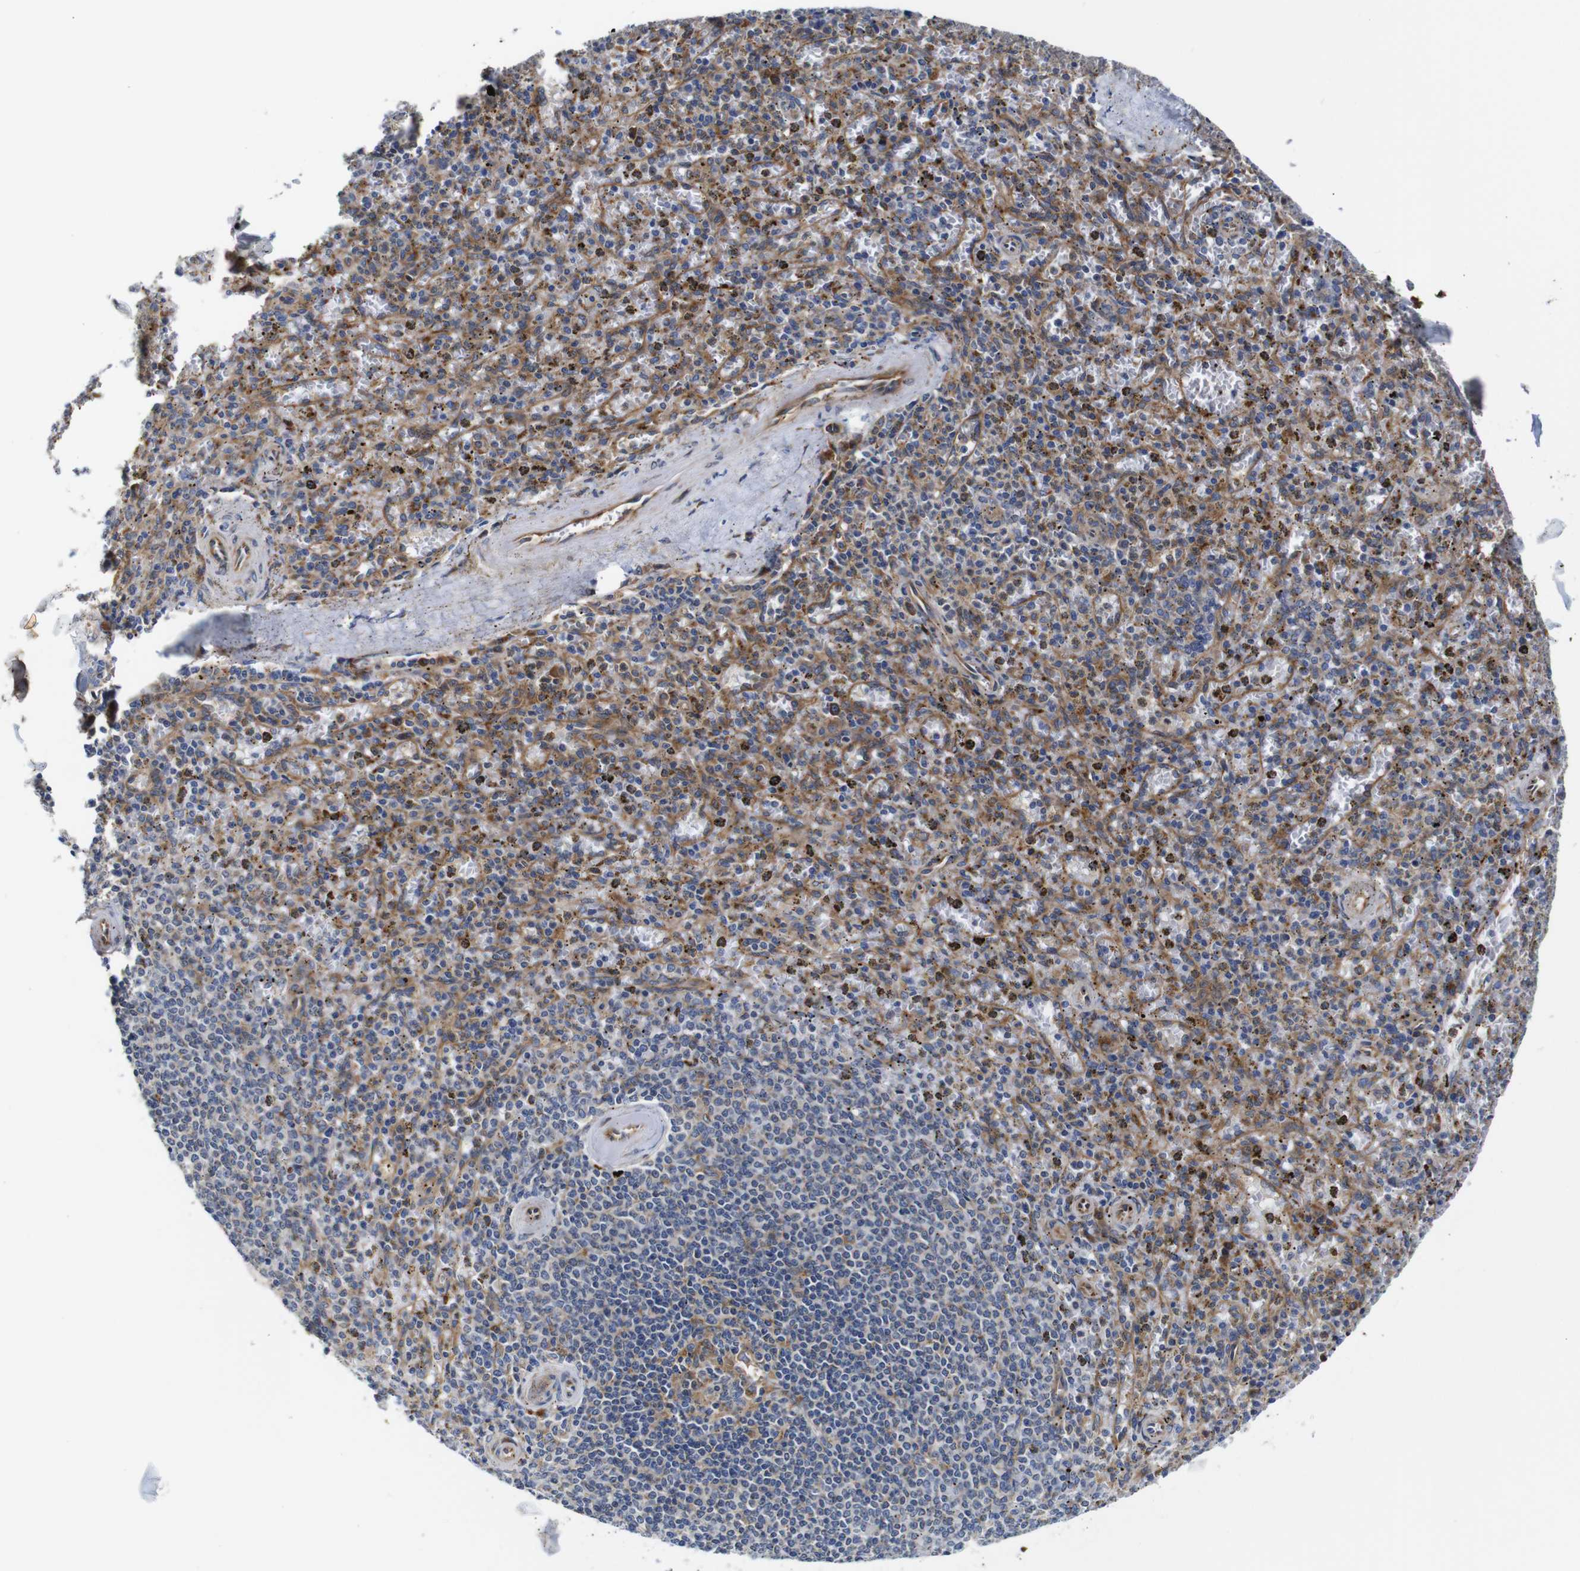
{"staining": {"intensity": "weak", "quantity": "25%-75%", "location": "cytoplasmic/membranous"}, "tissue": "spleen", "cell_type": "Cells in red pulp", "image_type": "normal", "snomed": [{"axis": "morphology", "description": "Normal tissue, NOS"}, {"axis": "topography", "description": "Spleen"}], "caption": "Cells in red pulp reveal low levels of weak cytoplasmic/membranous positivity in about 25%-75% of cells in normal spleen. Using DAB (brown) and hematoxylin (blue) stains, captured at high magnification using brightfield microscopy.", "gene": "CLCC1", "patient": {"sex": "male", "age": 72}}